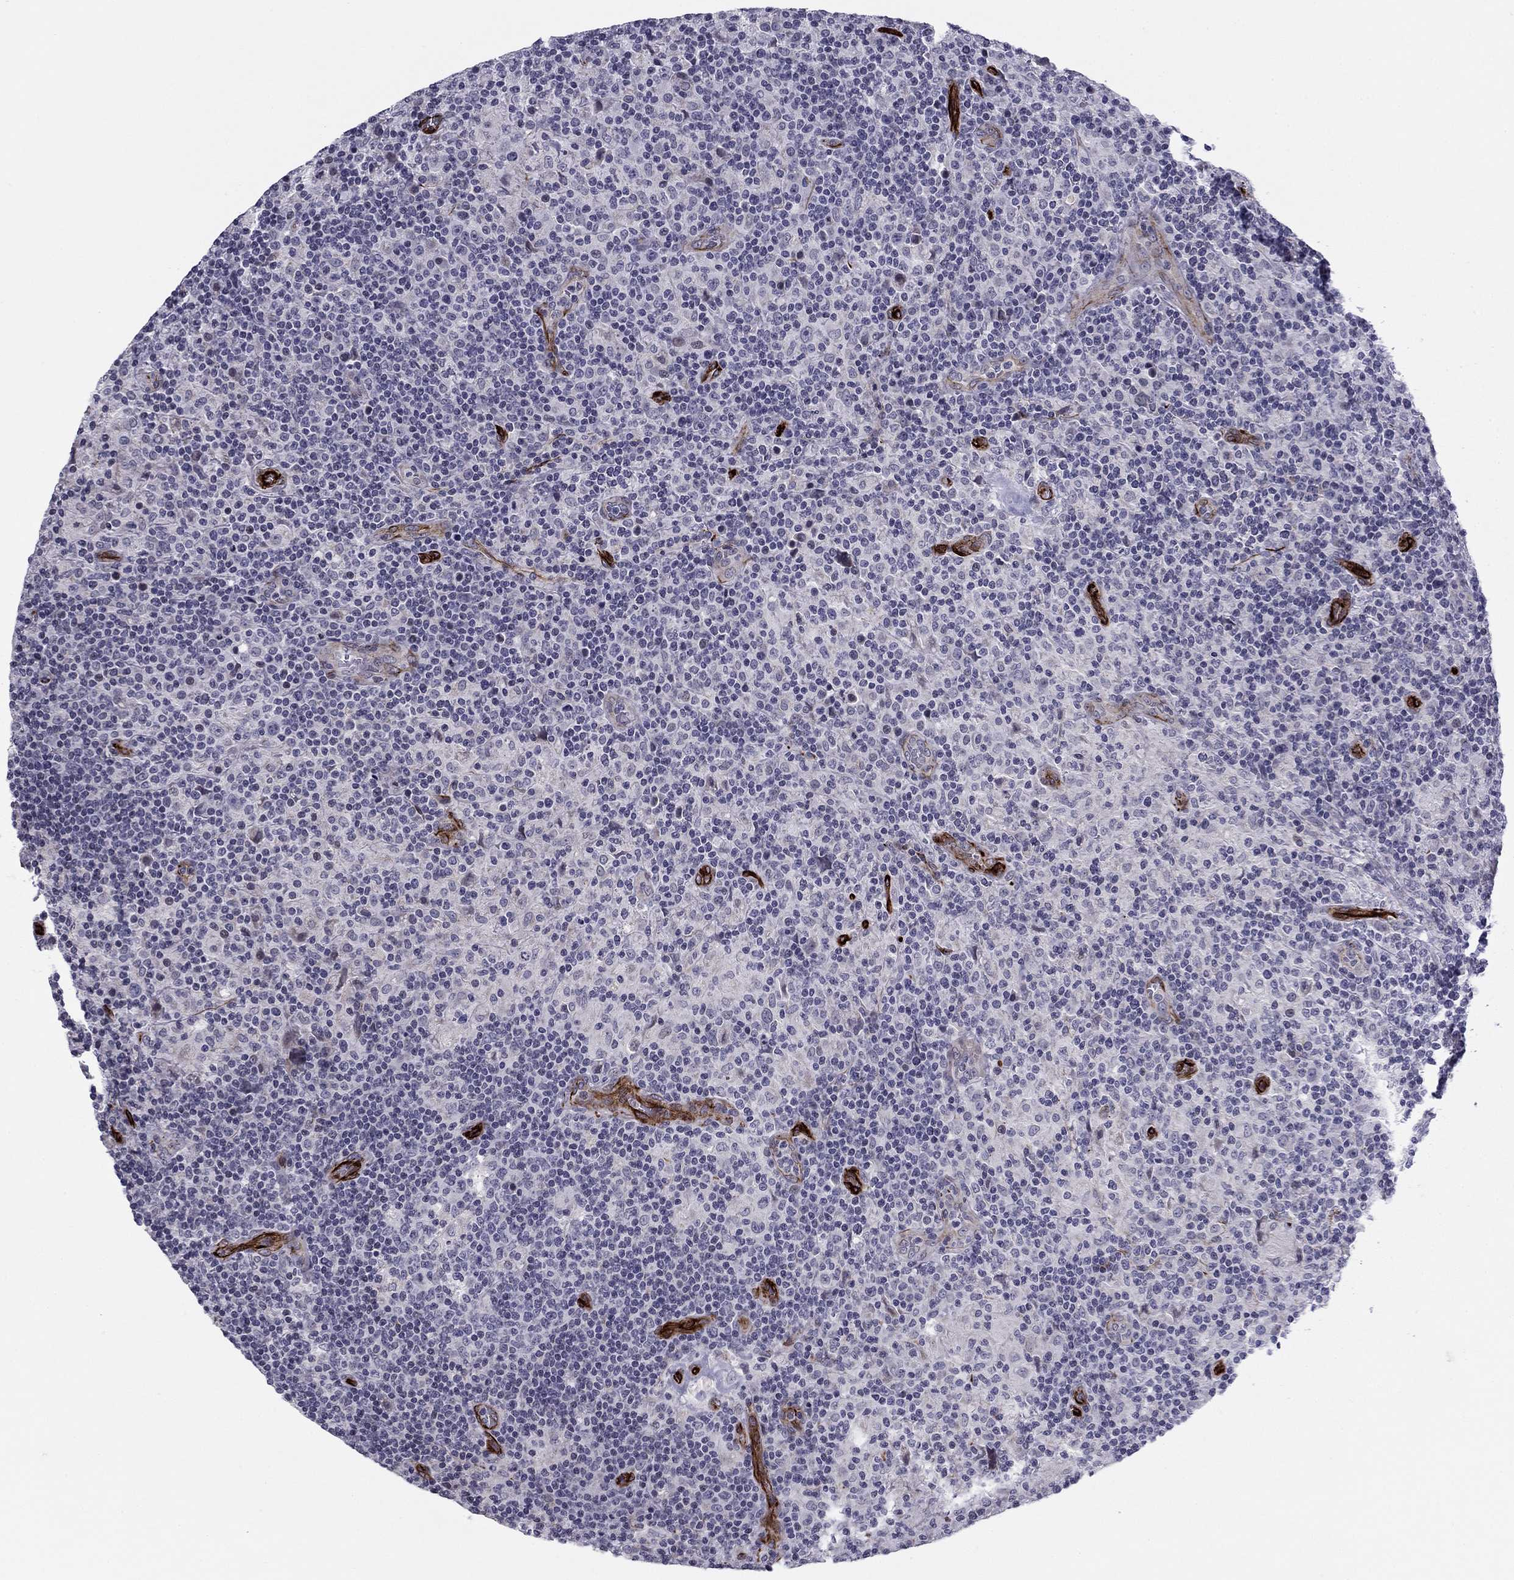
{"staining": {"intensity": "negative", "quantity": "none", "location": "none"}, "tissue": "lymphoma", "cell_type": "Tumor cells", "image_type": "cancer", "snomed": [{"axis": "morphology", "description": "Hodgkin's disease, NOS"}, {"axis": "topography", "description": "Lymph node"}], "caption": "This is a image of immunohistochemistry staining of Hodgkin's disease, which shows no staining in tumor cells.", "gene": "ANKS4B", "patient": {"sex": "male", "age": 70}}